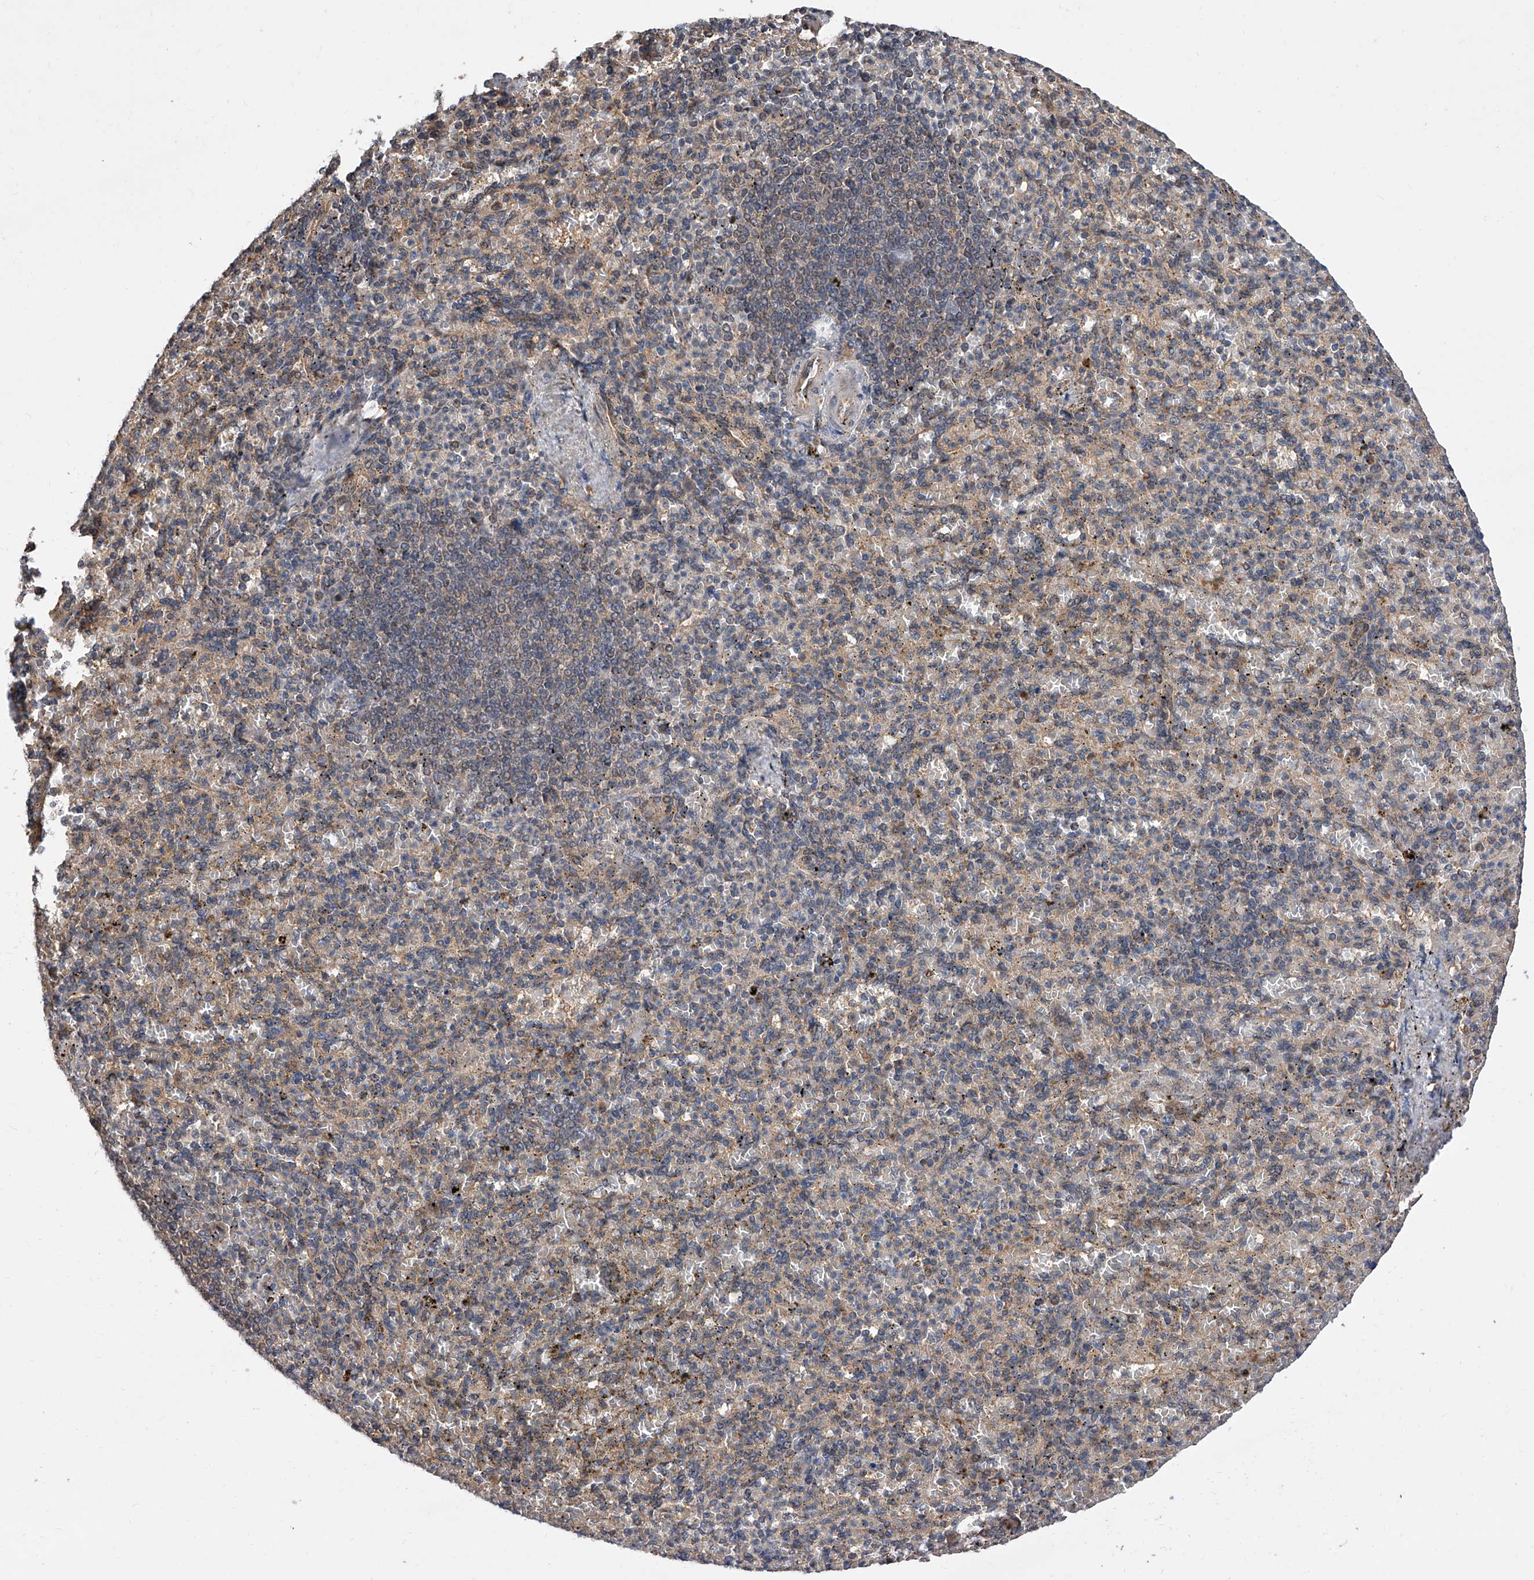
{"staining": {"intensity": "weak", "quantity": "<25%", "location": "cytoplasmic/membranous"}, "tissue": "spleen", "cell_type": "Cells in red pulp", "image_type": "normal", "snomed": [{"axis": "morphology", "description": "Normal tissue, NOS"}, {"axis": "topography", "description": "Spleen"}], "caption": "Immunohistochemical staining of unremarkable spleen exhibits no significant expression in cells in red pulp. (IHC, brightfield microscopy, high magnification).", "gene": "GMDS", "patient": {"sex": "female", "age": 74}}